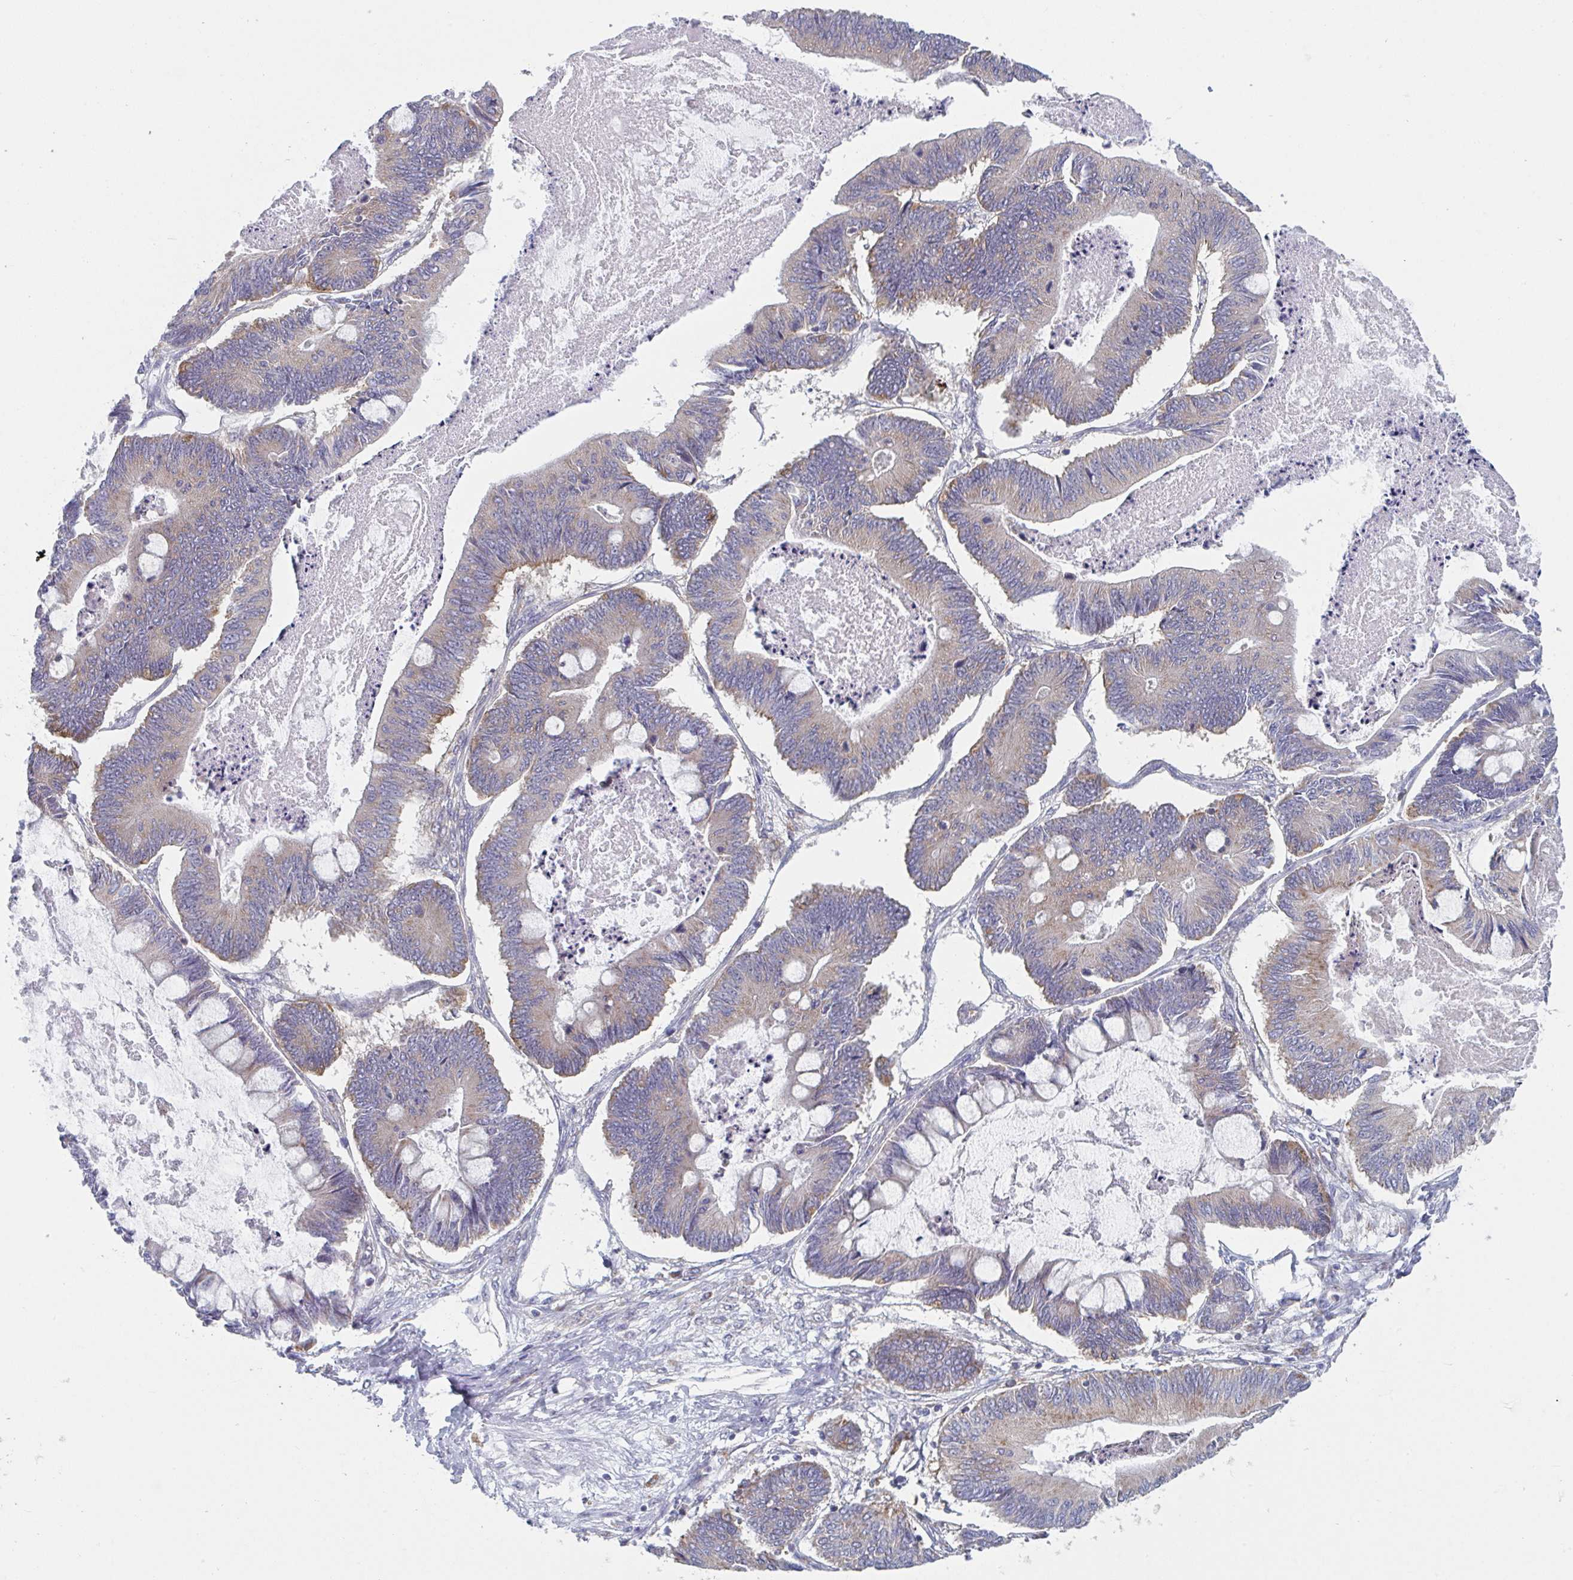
{"staining": {"intensity": "weak", "quantity": "<25%", "location": "cytoplasmic/membranous"}, "tissue": "ovarian cancer", "cell_type": "Tumor cells", "image_type": "cancer", "snomed": [{"axis": "morphology", "description": "Cystadenocarcinoma, mucinous, NOS"}, {"axis": "topography", "description": "Ovary"}], "caption": "Image shows no significant protein staining in tumor cells of ovarian cancer.", "gene": "NIPSNAP1", "patient": {"sex": "female", "age": 61}}